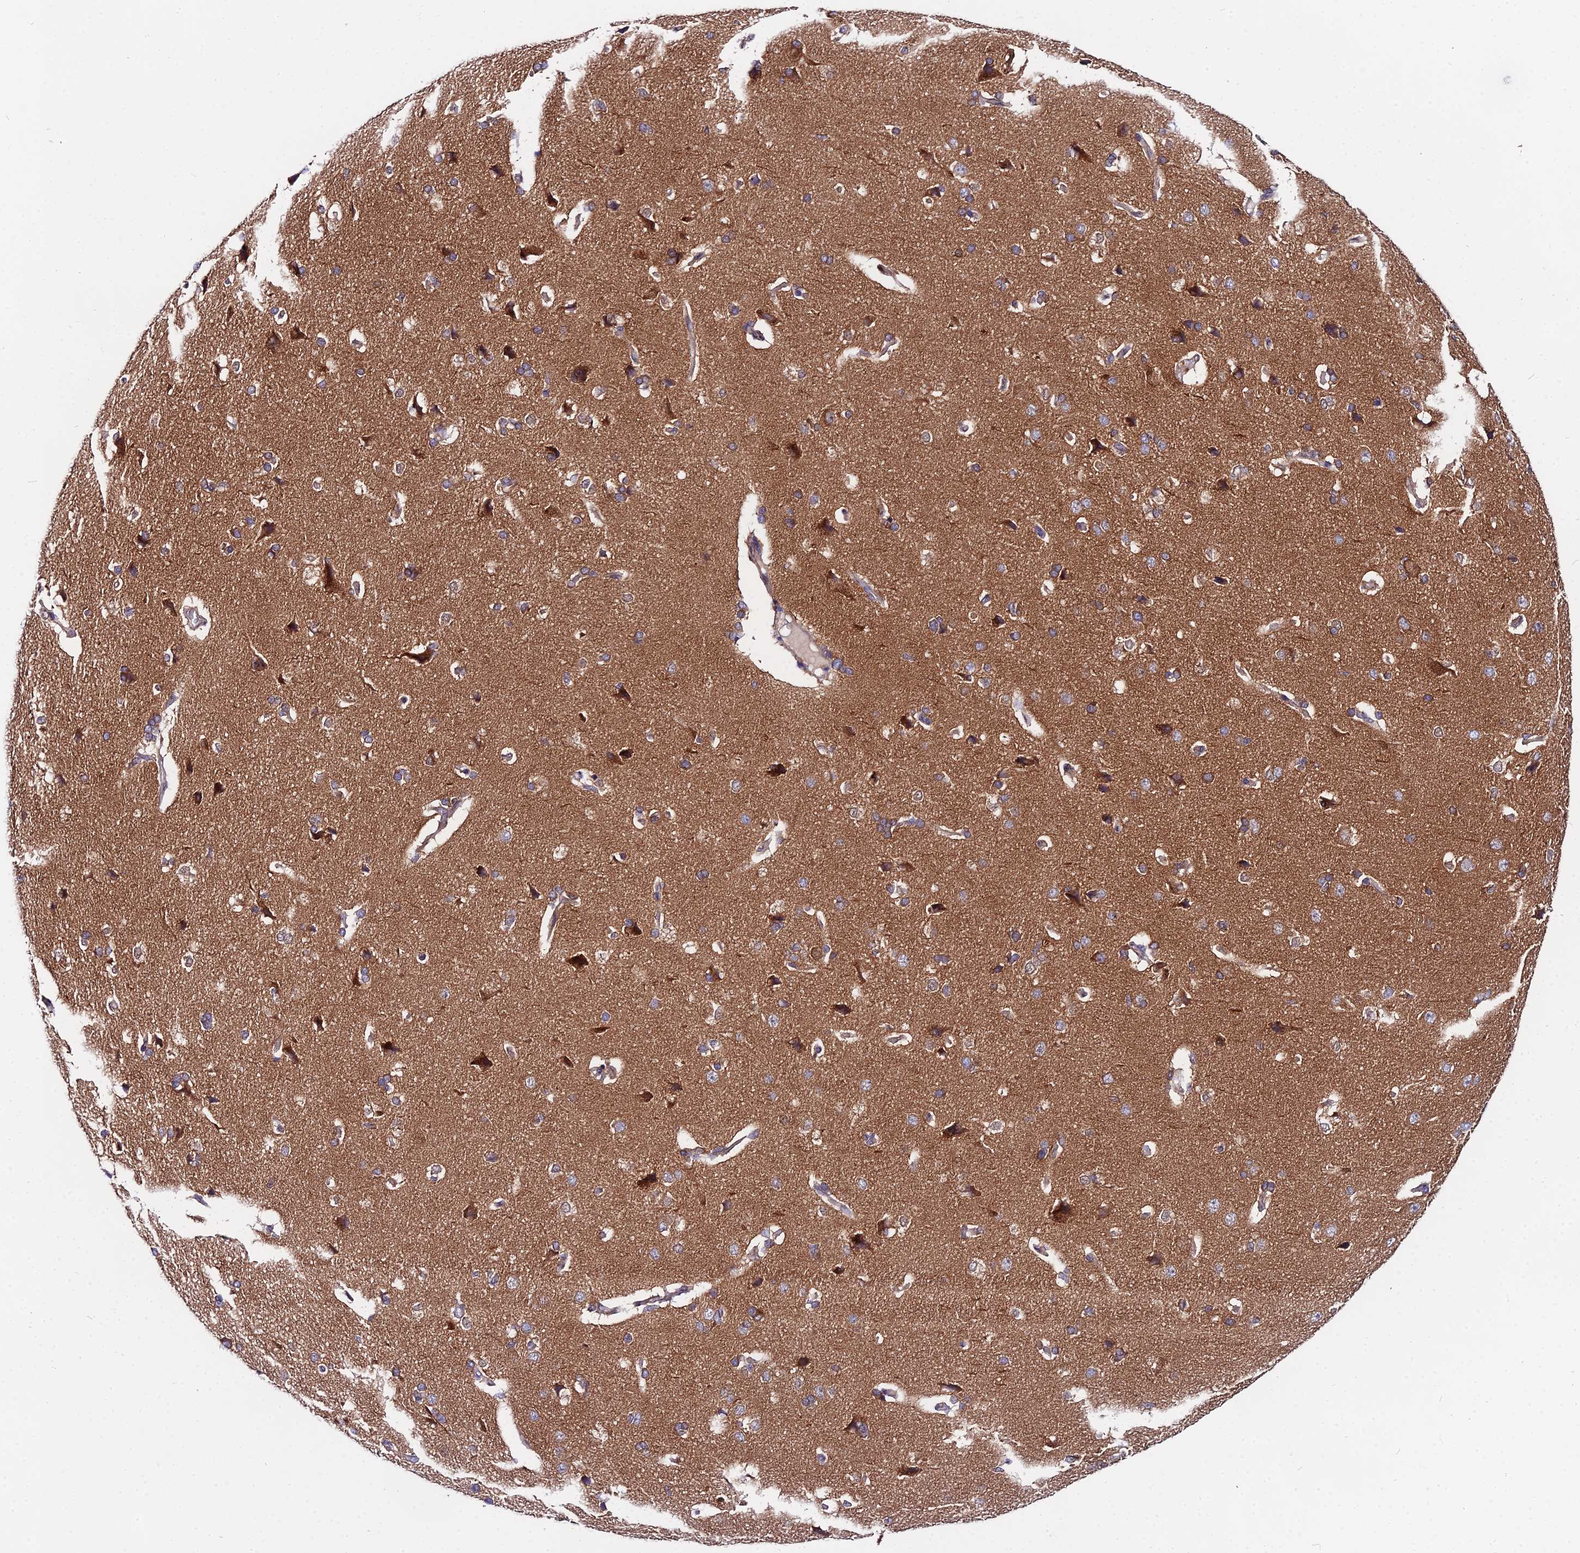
{"staining": {"intensity": "negative", "quantity": "none", "location": "none"}, "tissue": "cerebral cortex", "cell_type": "Endothelial cells", "image_type": "normal", "snomed": [{"axis": "morphology", "description": "Normal tissue, NOS"}, {"axis": "topography", "description": "Cerebral cortex"}], "caption": "Protein analysis of benign cerebral cortex reveals no significant staining in endothelial cells.", "gene": "PPP2R2A", "patient": {"sex": "male", "age": 62}}